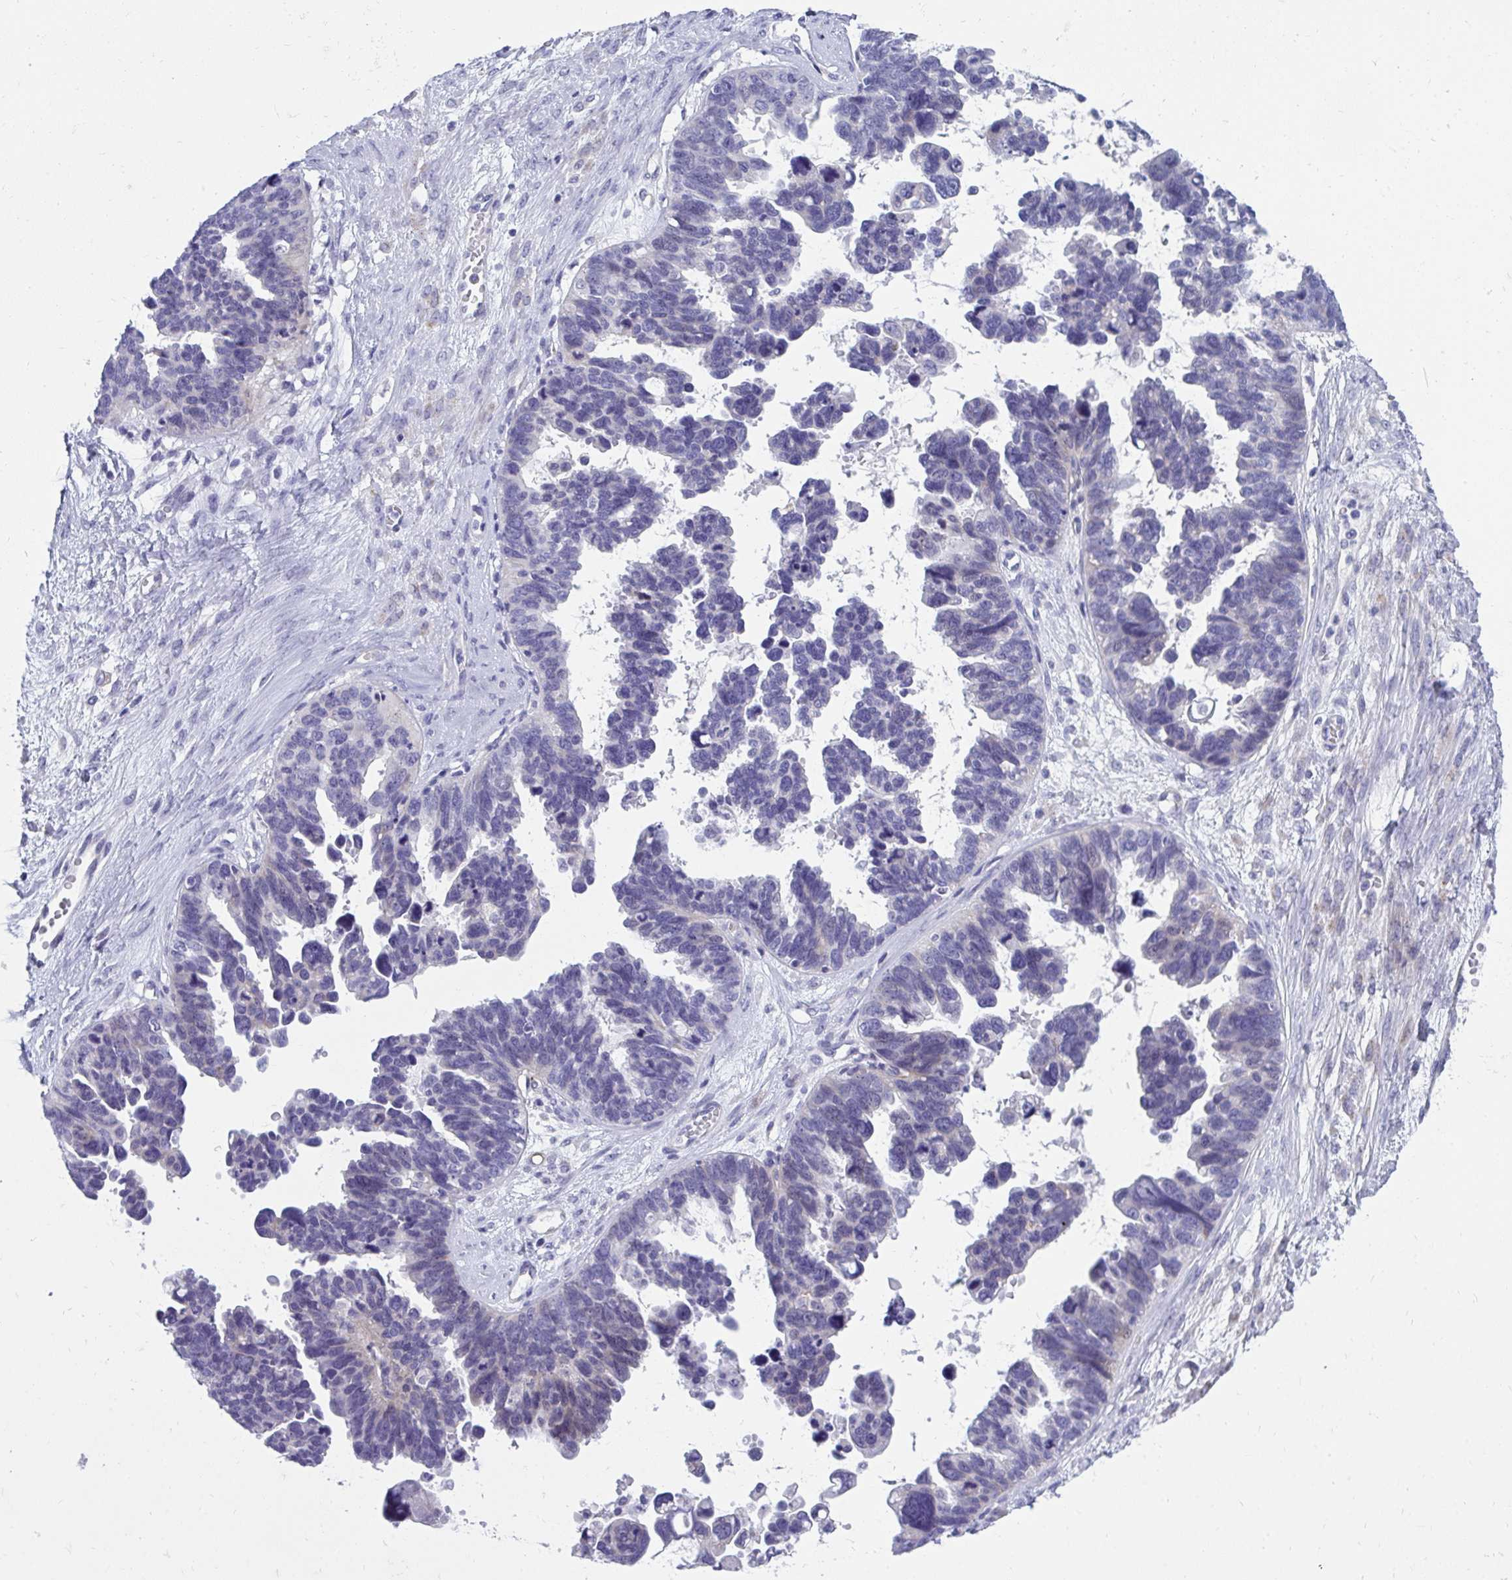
{"staining": {"intensity": "negative", "quantity": "none", "location": "none"}, "tissue": "ovarian cancer", "cell_type": "Tumor cells", "image_type": "cancer", "snomed": [{"axis": "morphology", "description": "Cystadenocarcinoma, serous, NOS"}, {"axis": "topography", "description": "Ovary"}], "caption": "Immunohistochemical staining of ovarian cancer (serous cystadenocarcinoma) exhibits no significant positivity in tumor cells.", "gene": "TSBP1", "patient": {"sex": "female", "age": 60}}